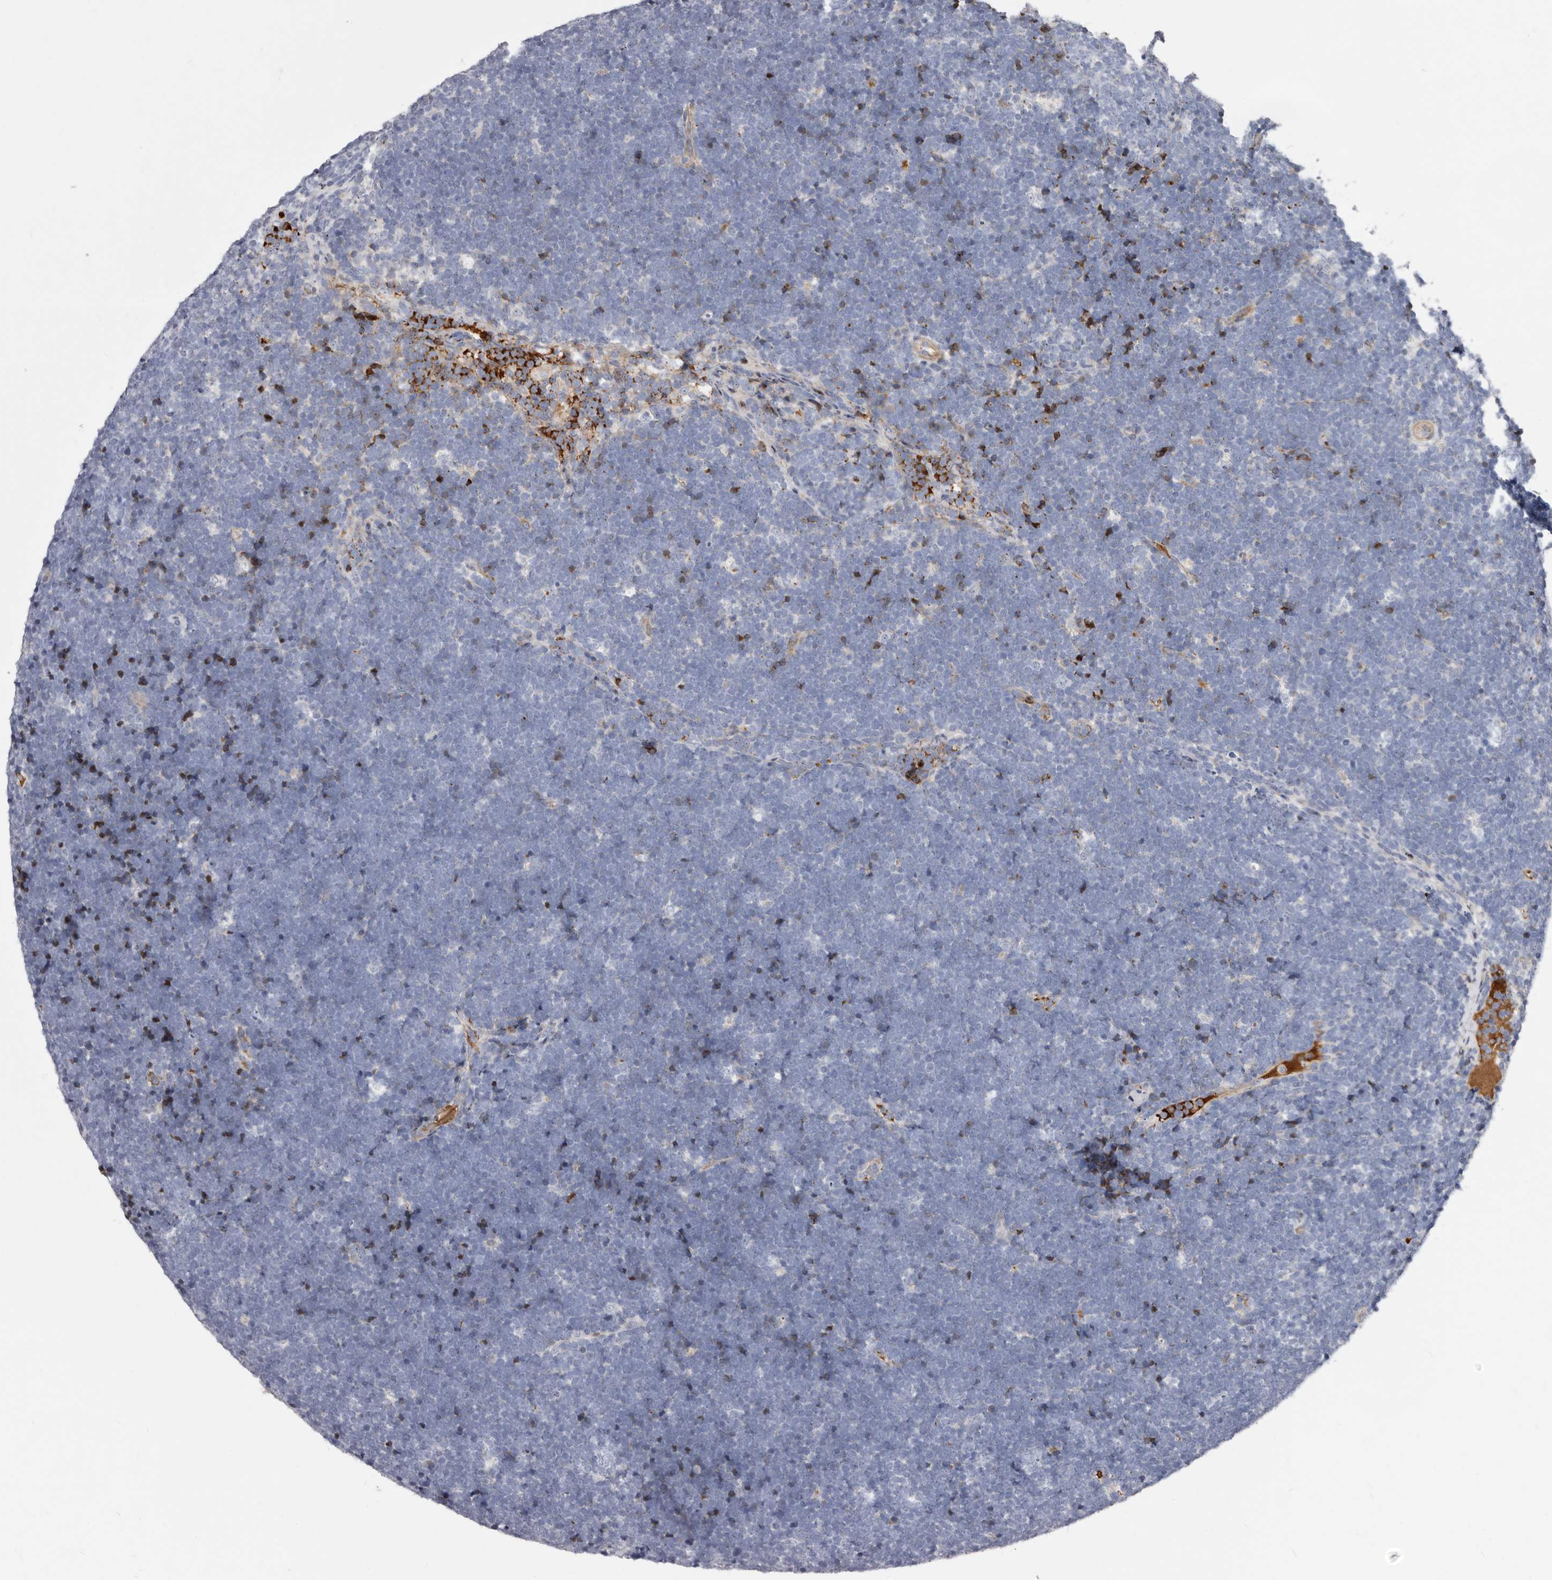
{"staining": {"intensity": "negative", "quantity": "none", "location": "none"}, "tissue": "lymphoma", "cell_type": "Tumor cells", "image_type": "cancer", "snomed": [{"axis": "morphology", "description": "Malignant lymphoma, non-Hodgkin's type, High grade"}, {"axis": "topography", "description": "Lymph node"}], "caption": "This image is of high-grade malignant lymphoma, non-Hodgkin's type stained with immunohistochemistry to label a protein in brown with the nuclei are counter-stained blue. There is no staining in tumor cells.", "gene": "NUBPL", "patient": {"sex": "male", "age": 13}}